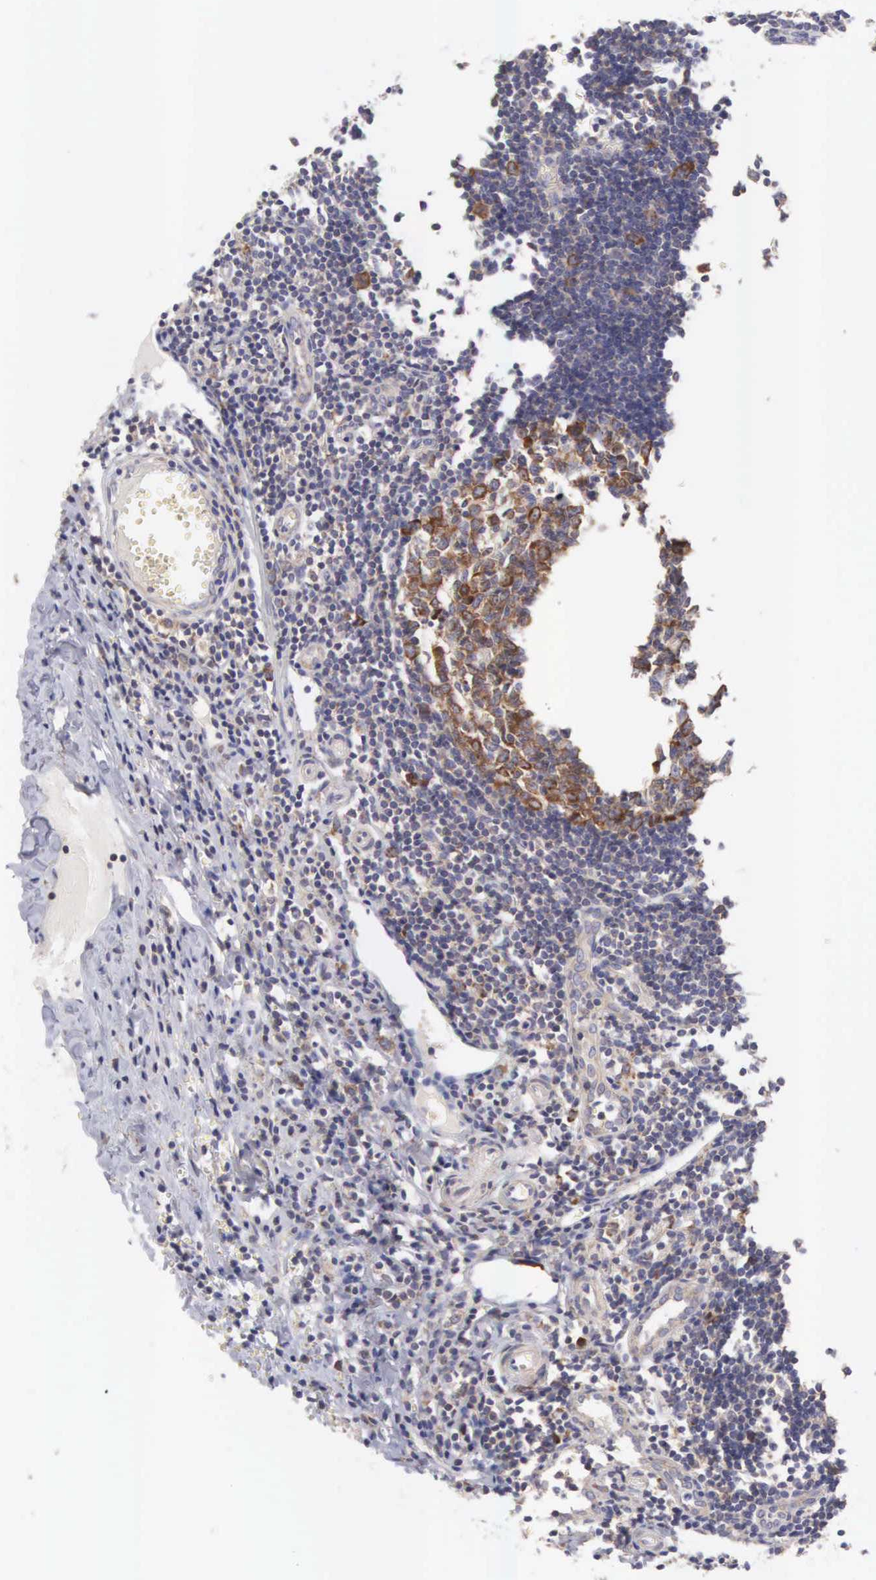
{"staining": {"intensity": "strong", "quantity": ">75%", "location": "cytoplasmic/membranous"}, "tissue": "appendix", "cell_type": "Glandular cells", "image_type": "normal", "snomed": [{"axis": "morphology", "description": "Normal tissue, NOS"}, {"axis": "topography", "description": "Appendix"}], "caption": "The photomicrograph displays a brown stain indicating the presence of a protein in the cytoplasmic/membranous of glandular cells in appendix. (DAB = brown stain, brightfield microscopy at high magnification).", "gene": "TXLNG", "patient": {"sex": "female", "age": 19}}